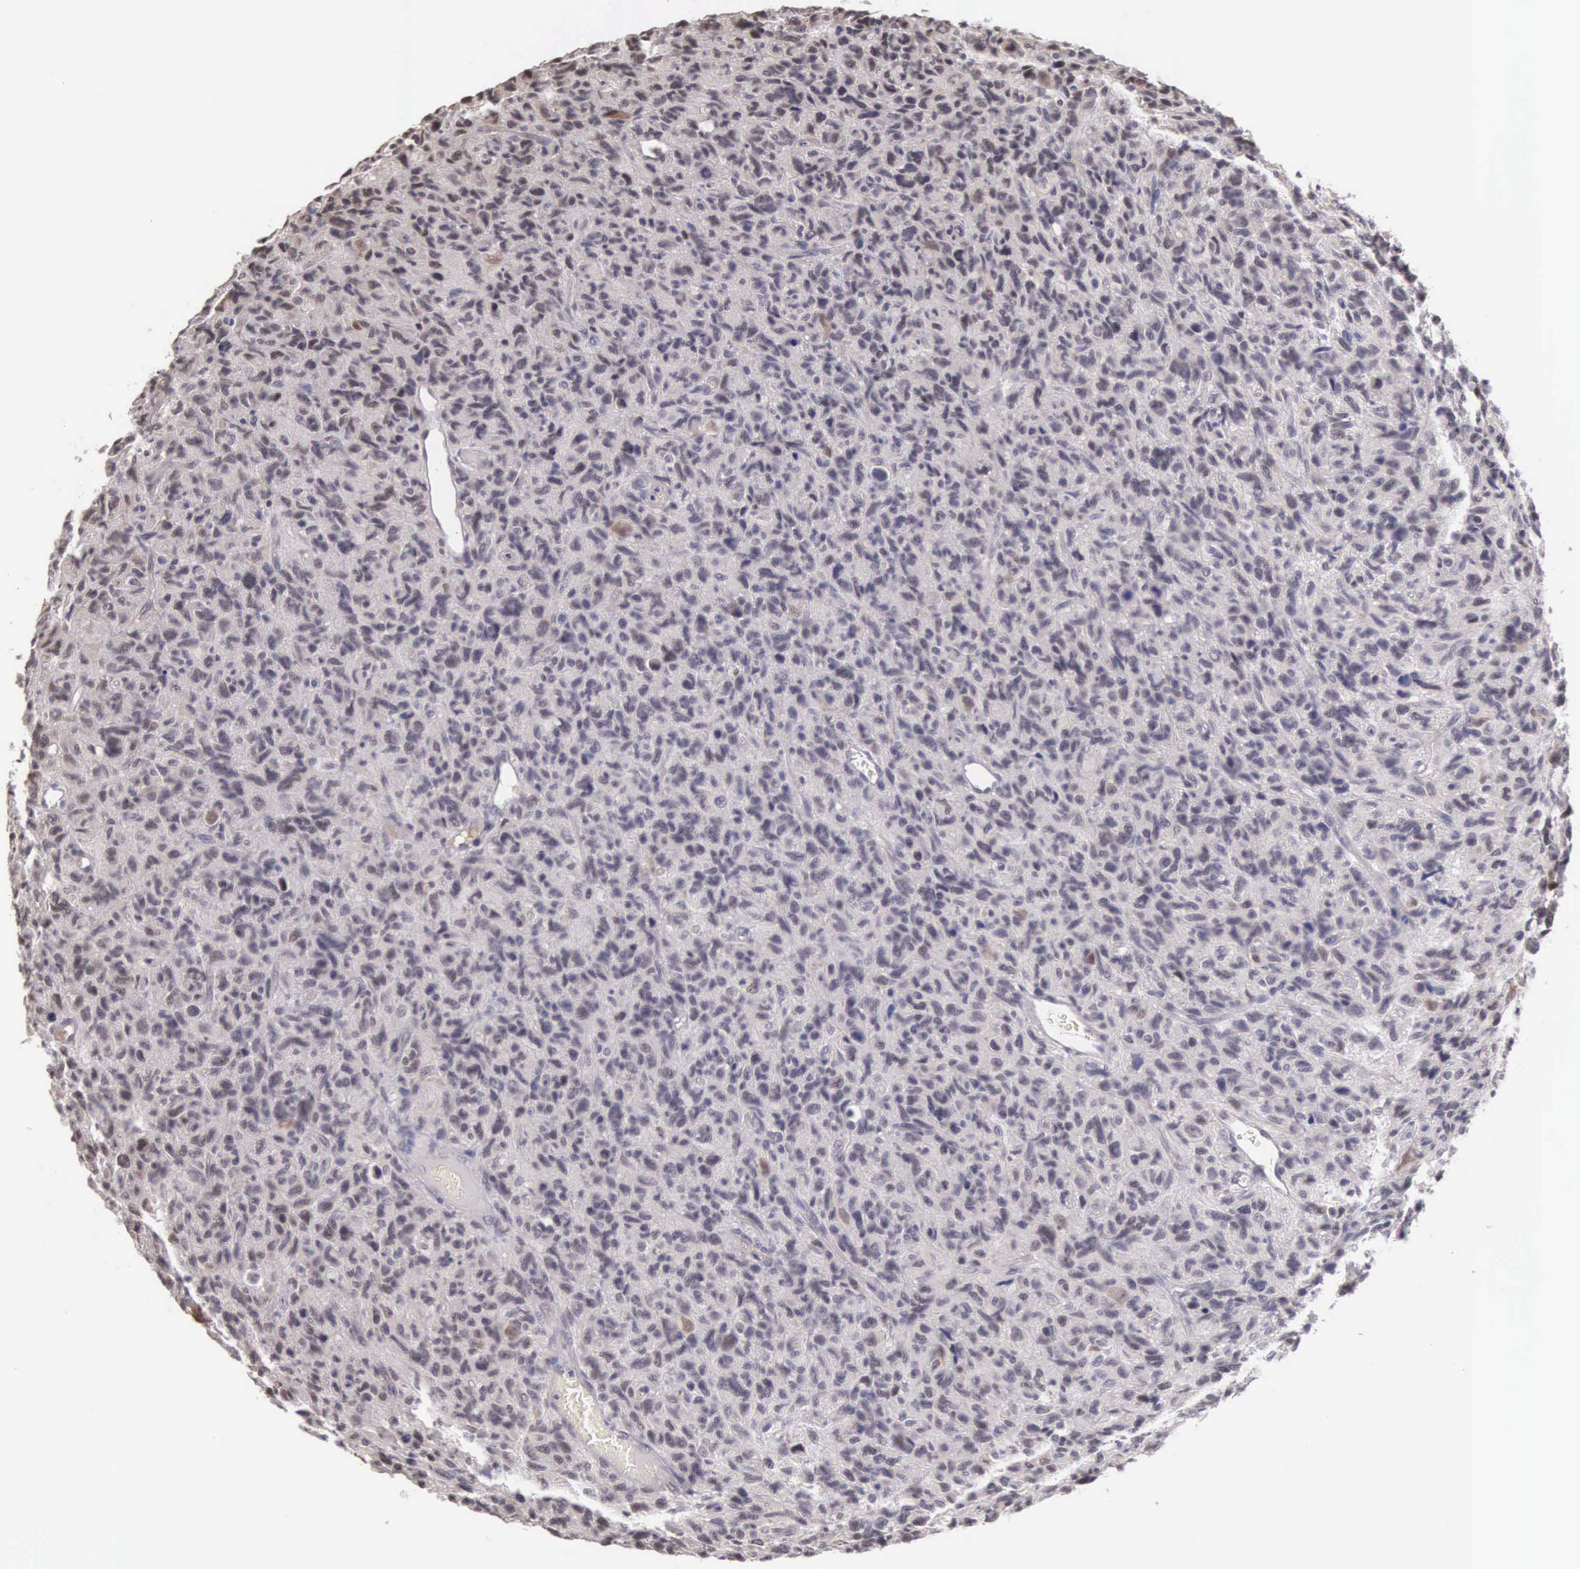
{"staining": {"intensity": "moderate", "quantity": "<25%", "location": "nuclear"}, "tissue": "glioma", "cell_type": "Tumor cells", "image_type": "cancer", "snomed": [{"axis": "morphology", "description": "Glioma, malignant, High grade"}, {"axis": "topography", "description": "Brain"}], "caption": "Malignant high-grade glioma stained with immunohistochemistry reveals moderate nuclear staining in approximately <25% of tumor cells.", "gene": "HMGXB4", "patient": {"sex": "female", "age": 60}}